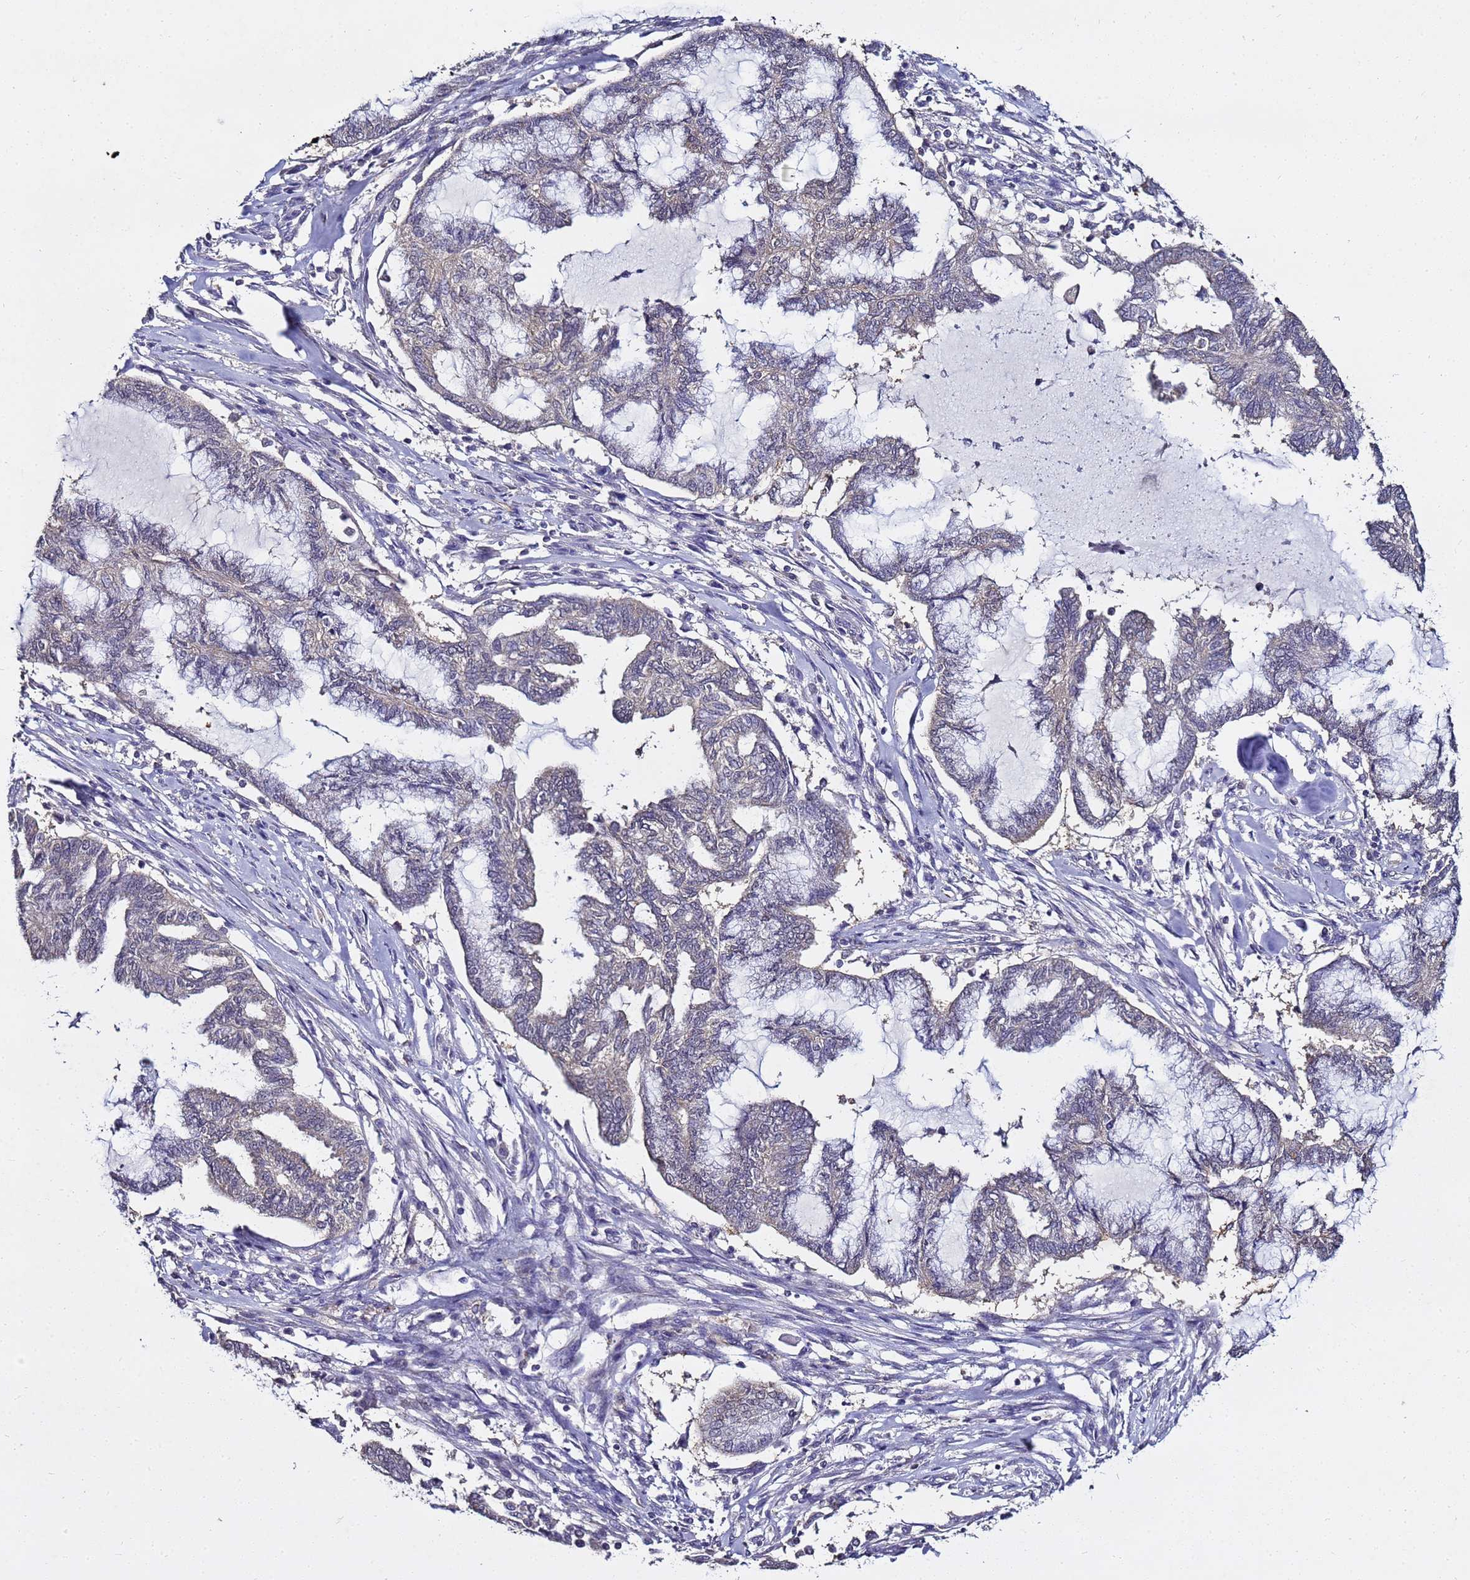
{"staining": {"intensity": "negative", "quantity": "none", "location": "none"}, "tissue": "endometrial cancer", "cell_type": "Tumor cells", "image_type": "cancer", "snomed": [{"axis": "morphology", "description": "Adenocarcinoma, NOS"}, {"axis": "topography", "description": "Endometrium"}], "caption": "This is an IHC photomicrograph of endometrial adenocarcinoma. There is no staining in tumor cells.", "gene": "ENOPH1", "patient": {"sex": "female", "age": 86}}